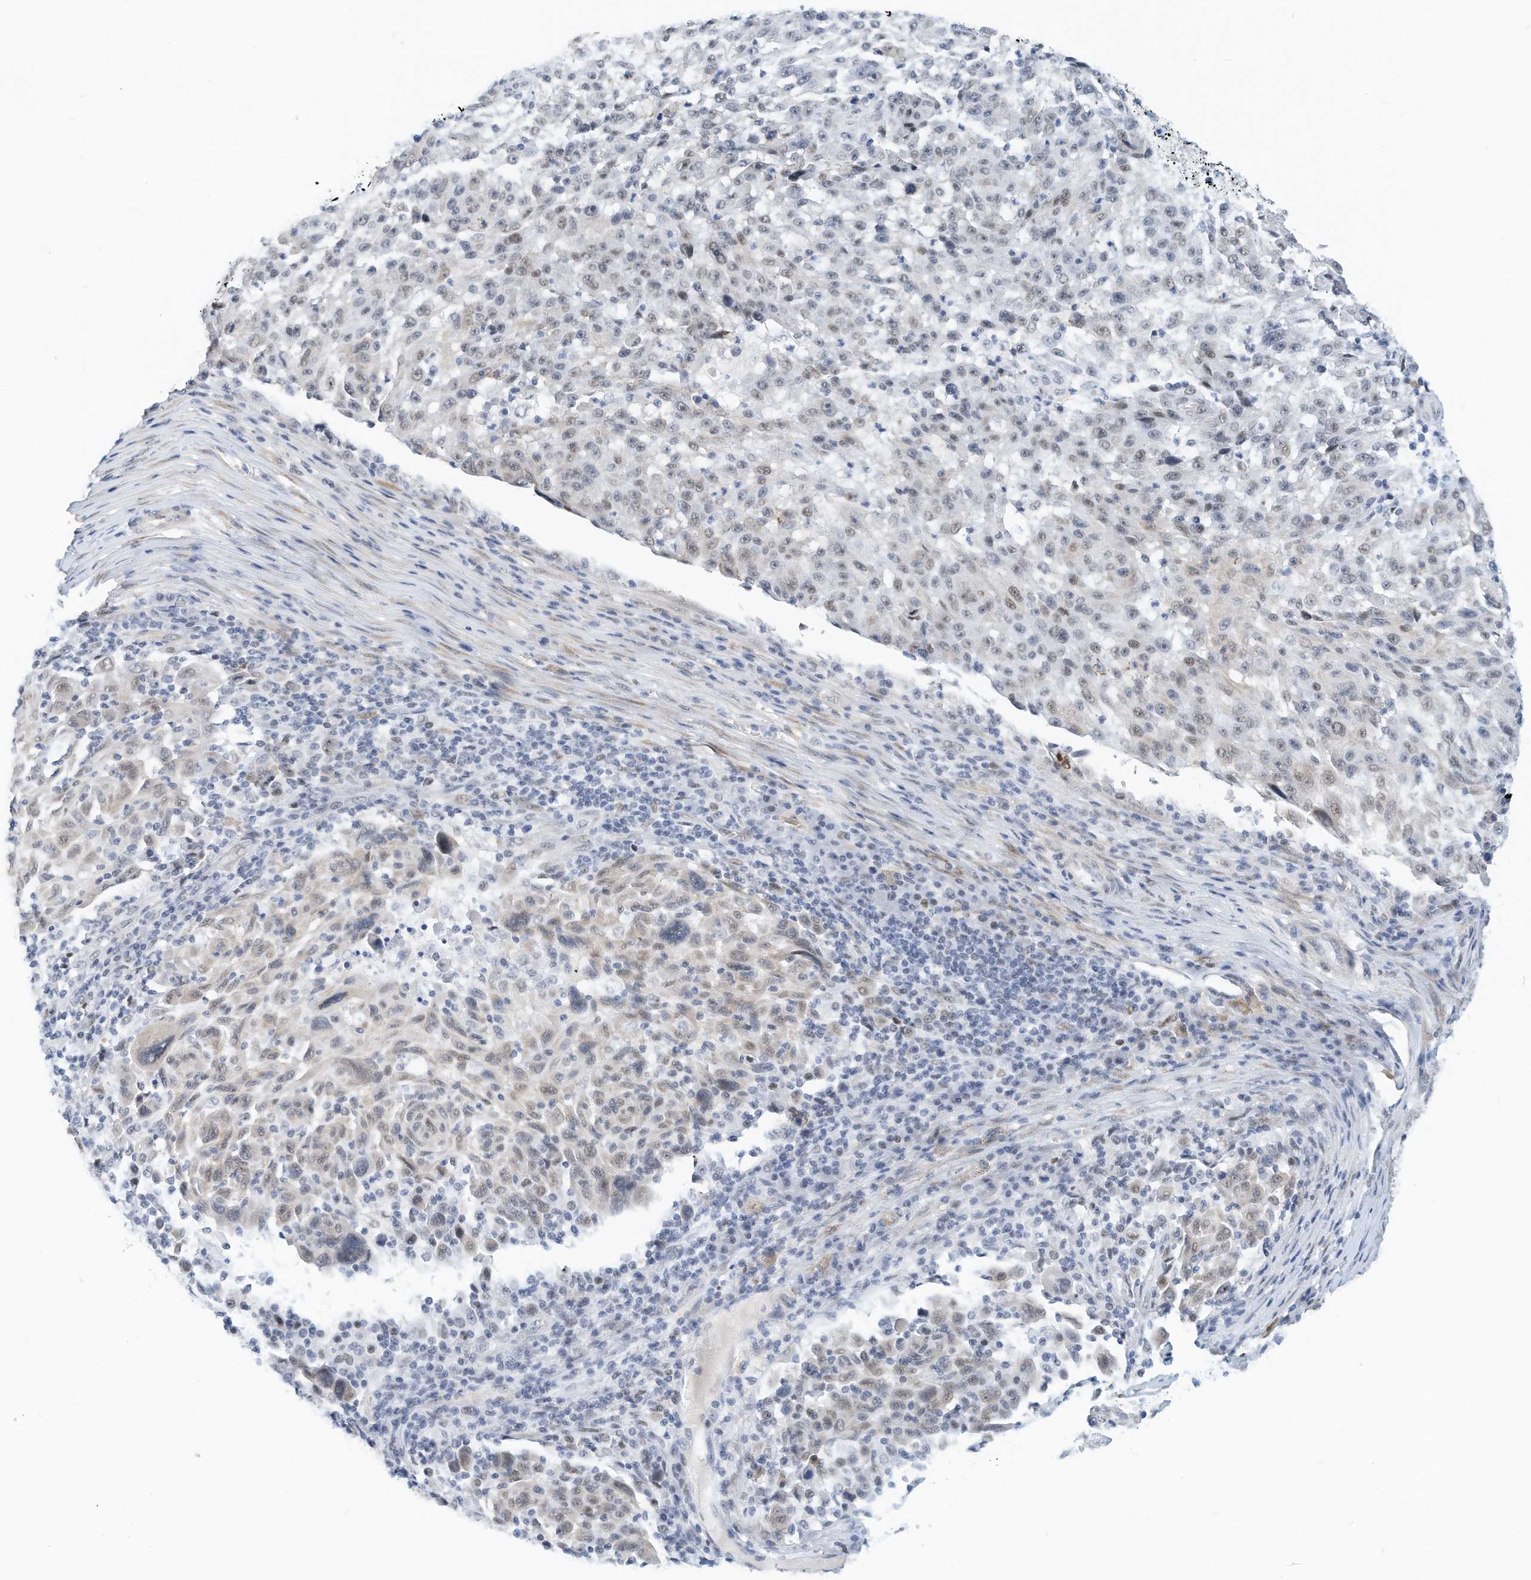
{"staining": {"intensity": "weak", "quantity": "<25%", "location": "nuclear"}, "tissue": "melanoma", "cell_type": "Tumor cells", "image_type": "cancer", "snomed": [{"axis": "morphology", "description": "Malignant melanoma, NOS"}, {"axis": "topography", "description": "Skin"}], "caption": "The micrograph displays no significant staining in tumor cells of malignant melanoma. Brightfield microscopy of immunohistochemistry stained with DAB (3,3'-diaminobenzidine) (brown) and hematoxylin (blue), captured at high magnification.", "gene": "ARHGAP28", "patient": {"sex": "male", "age": 53}}